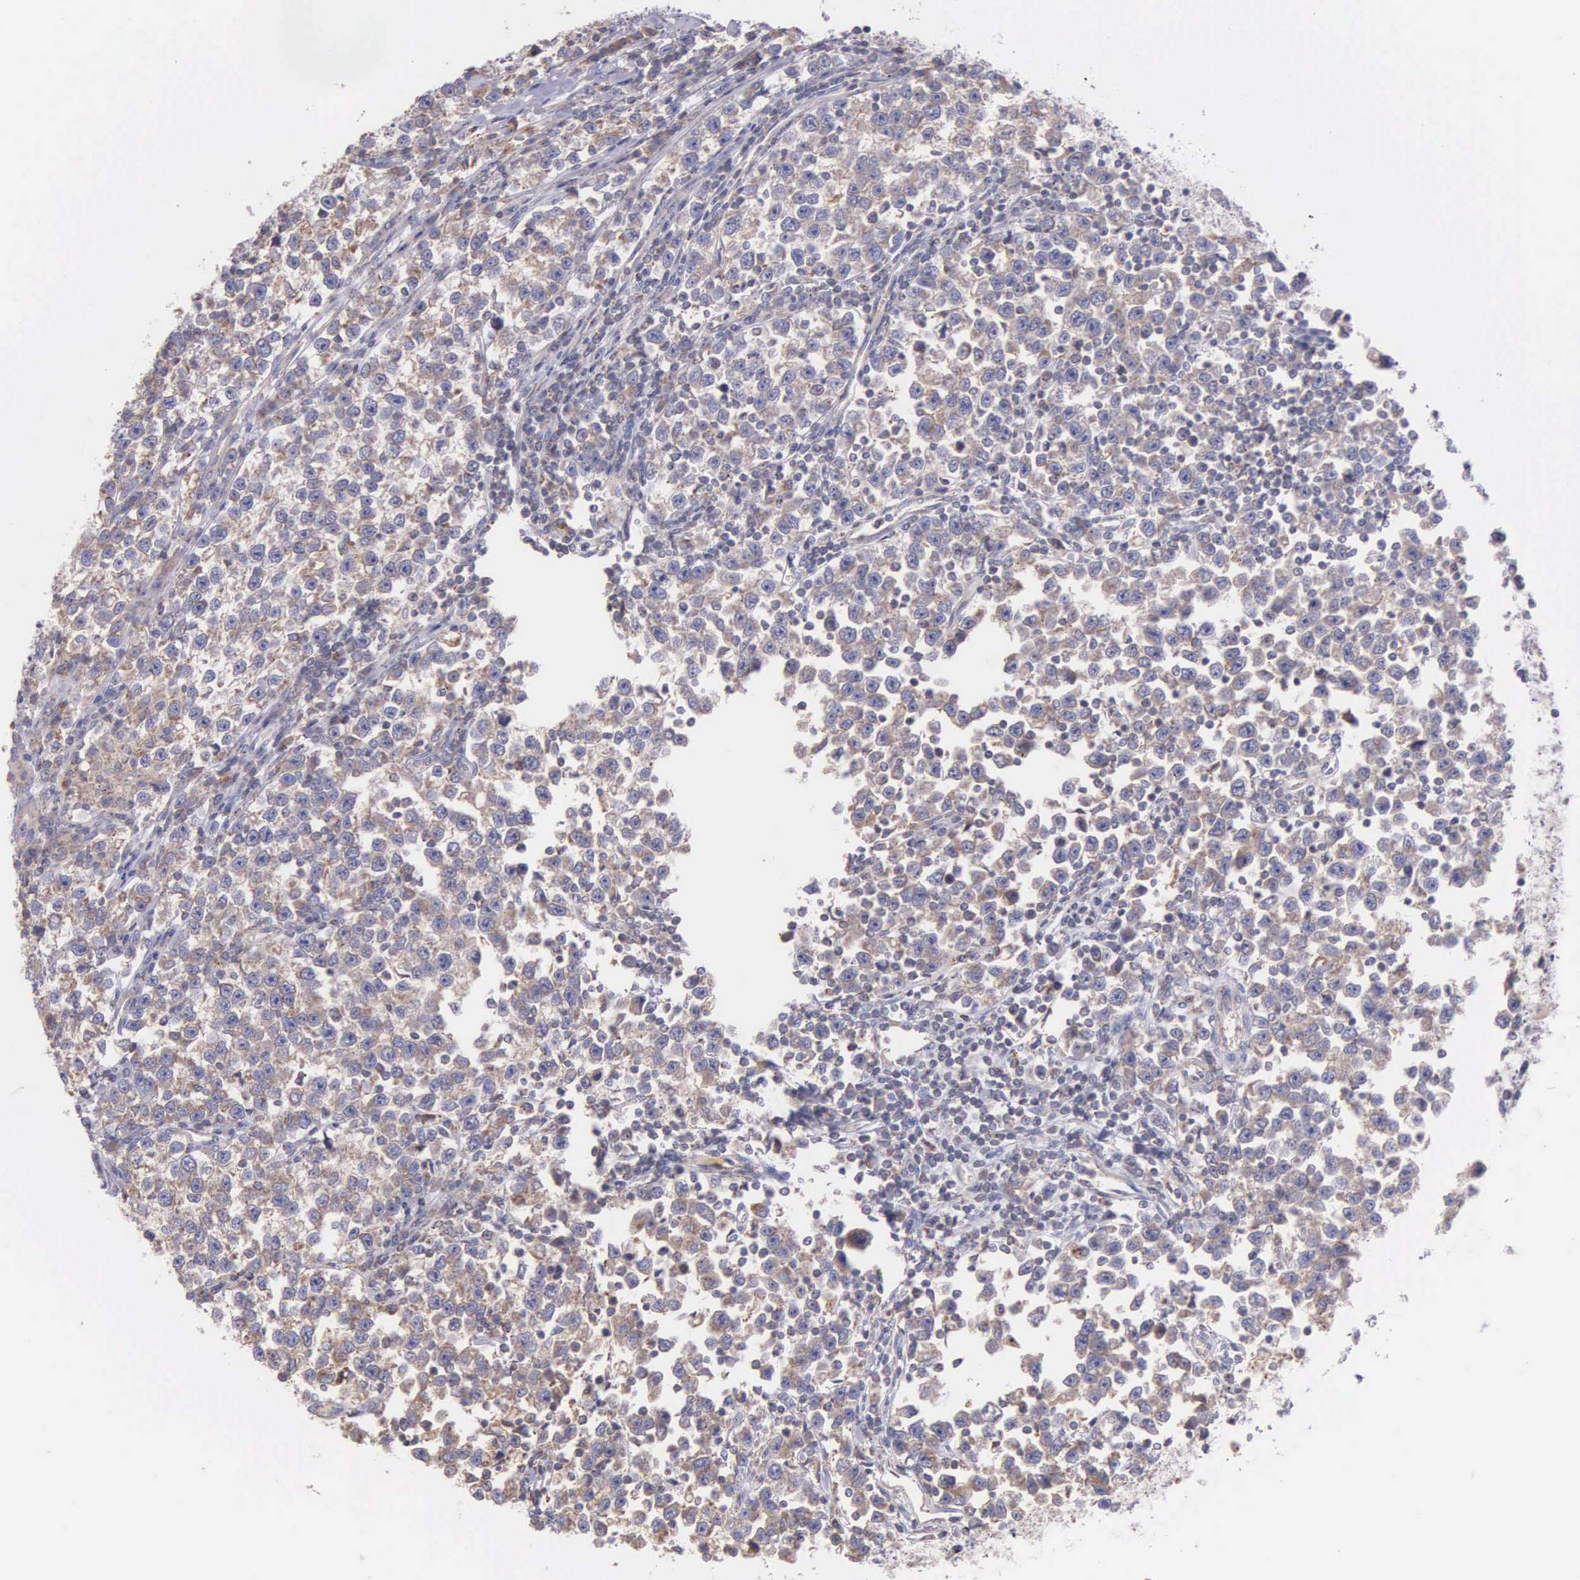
{"staining": {"intensity": "weak", "quantity": "25%-75%", "location": "cytoplasmic/membranous"}, "tissue": "testis cancer", "cell_type": "Tumor cells", "image_type": "cancer", "snomed": [{"axis": "morphology", "description": "Seminoma, NOS"}, {"axis": "topography", "description": "Testis"}], "caption": "Testis cancer stained with DAB immunohistochemistry (IHC) exhibits low levels of weak cytoplasmic/membranous expression in about 25%-75% of tumor cells.", "gene": "MIA2", "patient": {"sex": "male", "age": 43}}